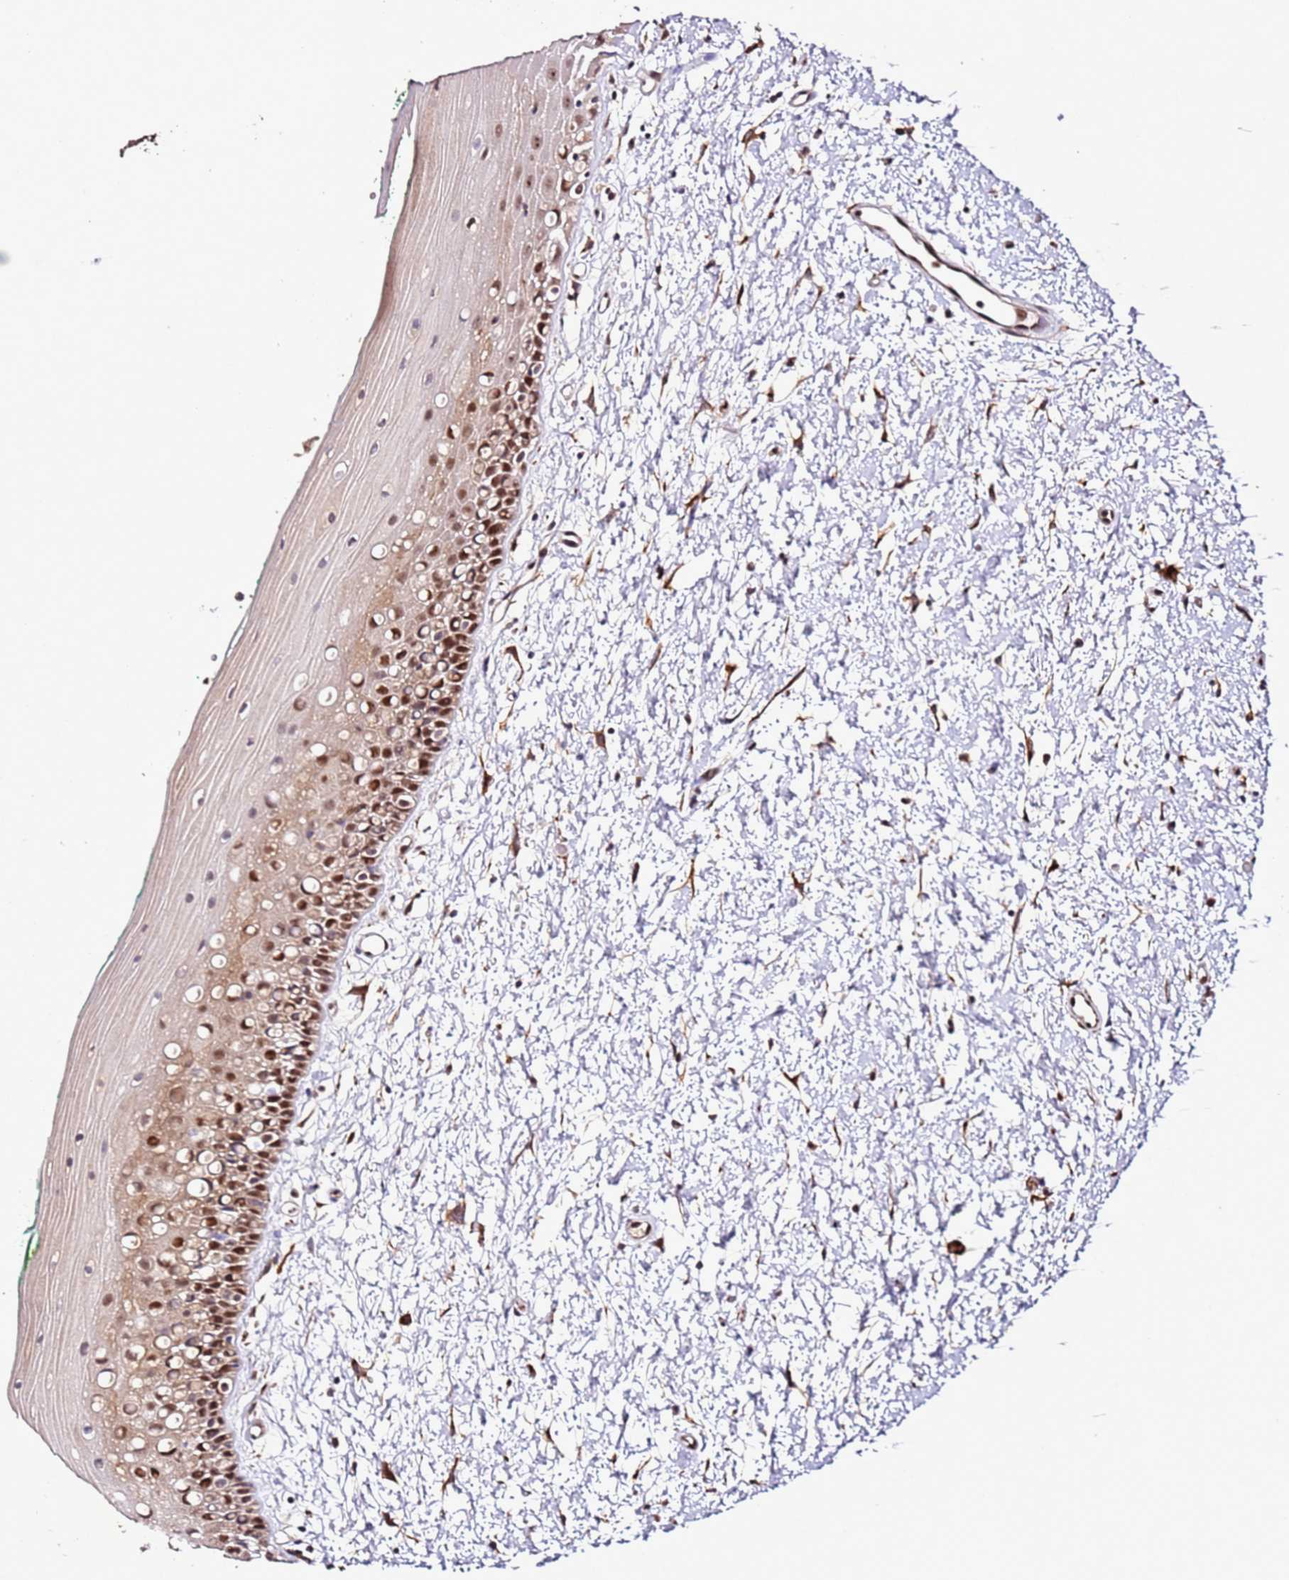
{"staining": {"intensity": "moderate", "quantity": "25%-75%", "location": "nuclear"}, "tissue": "oral mucosa", "cell_type": "Squamous epithelial cells", "image_type": "normal", "snomed": [{"axis": "morphology", "description": "Normal tissue, NOS"}, {"axis": "topography", "description": "Oral tissue"}], "caption": "Brown immunohistochemical staining in benign oral mucosa shows moderate nuclear positivity in about 25%-75% of squamous epithelial cells.", "gene": "PTMA", "patient": {"sex": "female", "age": 70}}